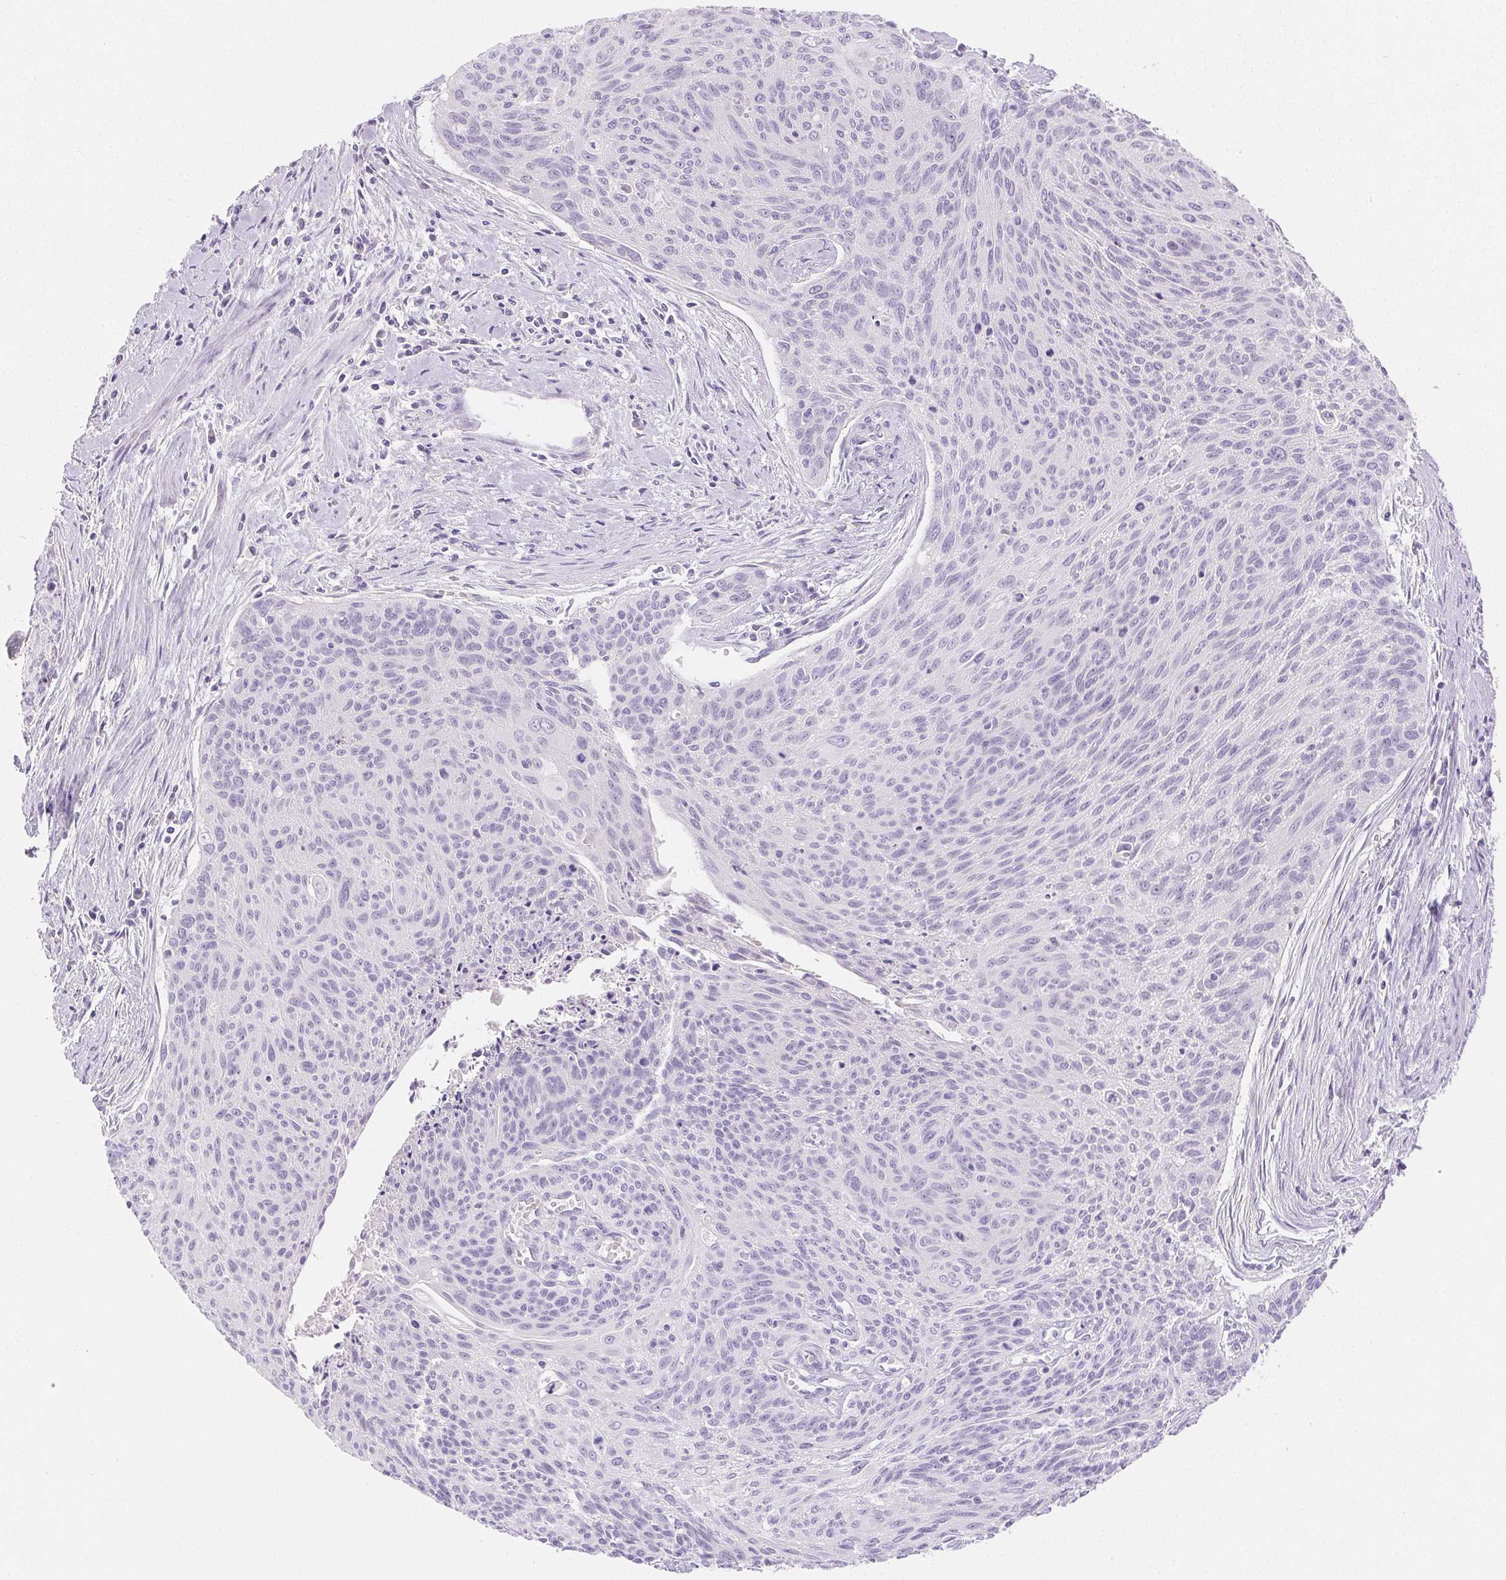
{"staining": {"intensity": "negative", "quantity": "none", "location": "none"}, "tissue": "cervical cancer", "cell_type": "Tumor cells", "image_type": "cancer", "snomed": [{"axis": "morphology", "description": "Squamous cell carcinoma, NOS"}, {"axis": "topography", "description": "Cervix"}], "caption": "High magnification brightfield microscopy of cervical cancer stained with DAB (brown) and counterstained with hematoxylin (blue): tumor cells show no significant expression.", "gene": "CLDN16", "patient": {"sex": "female", "age": 55}}